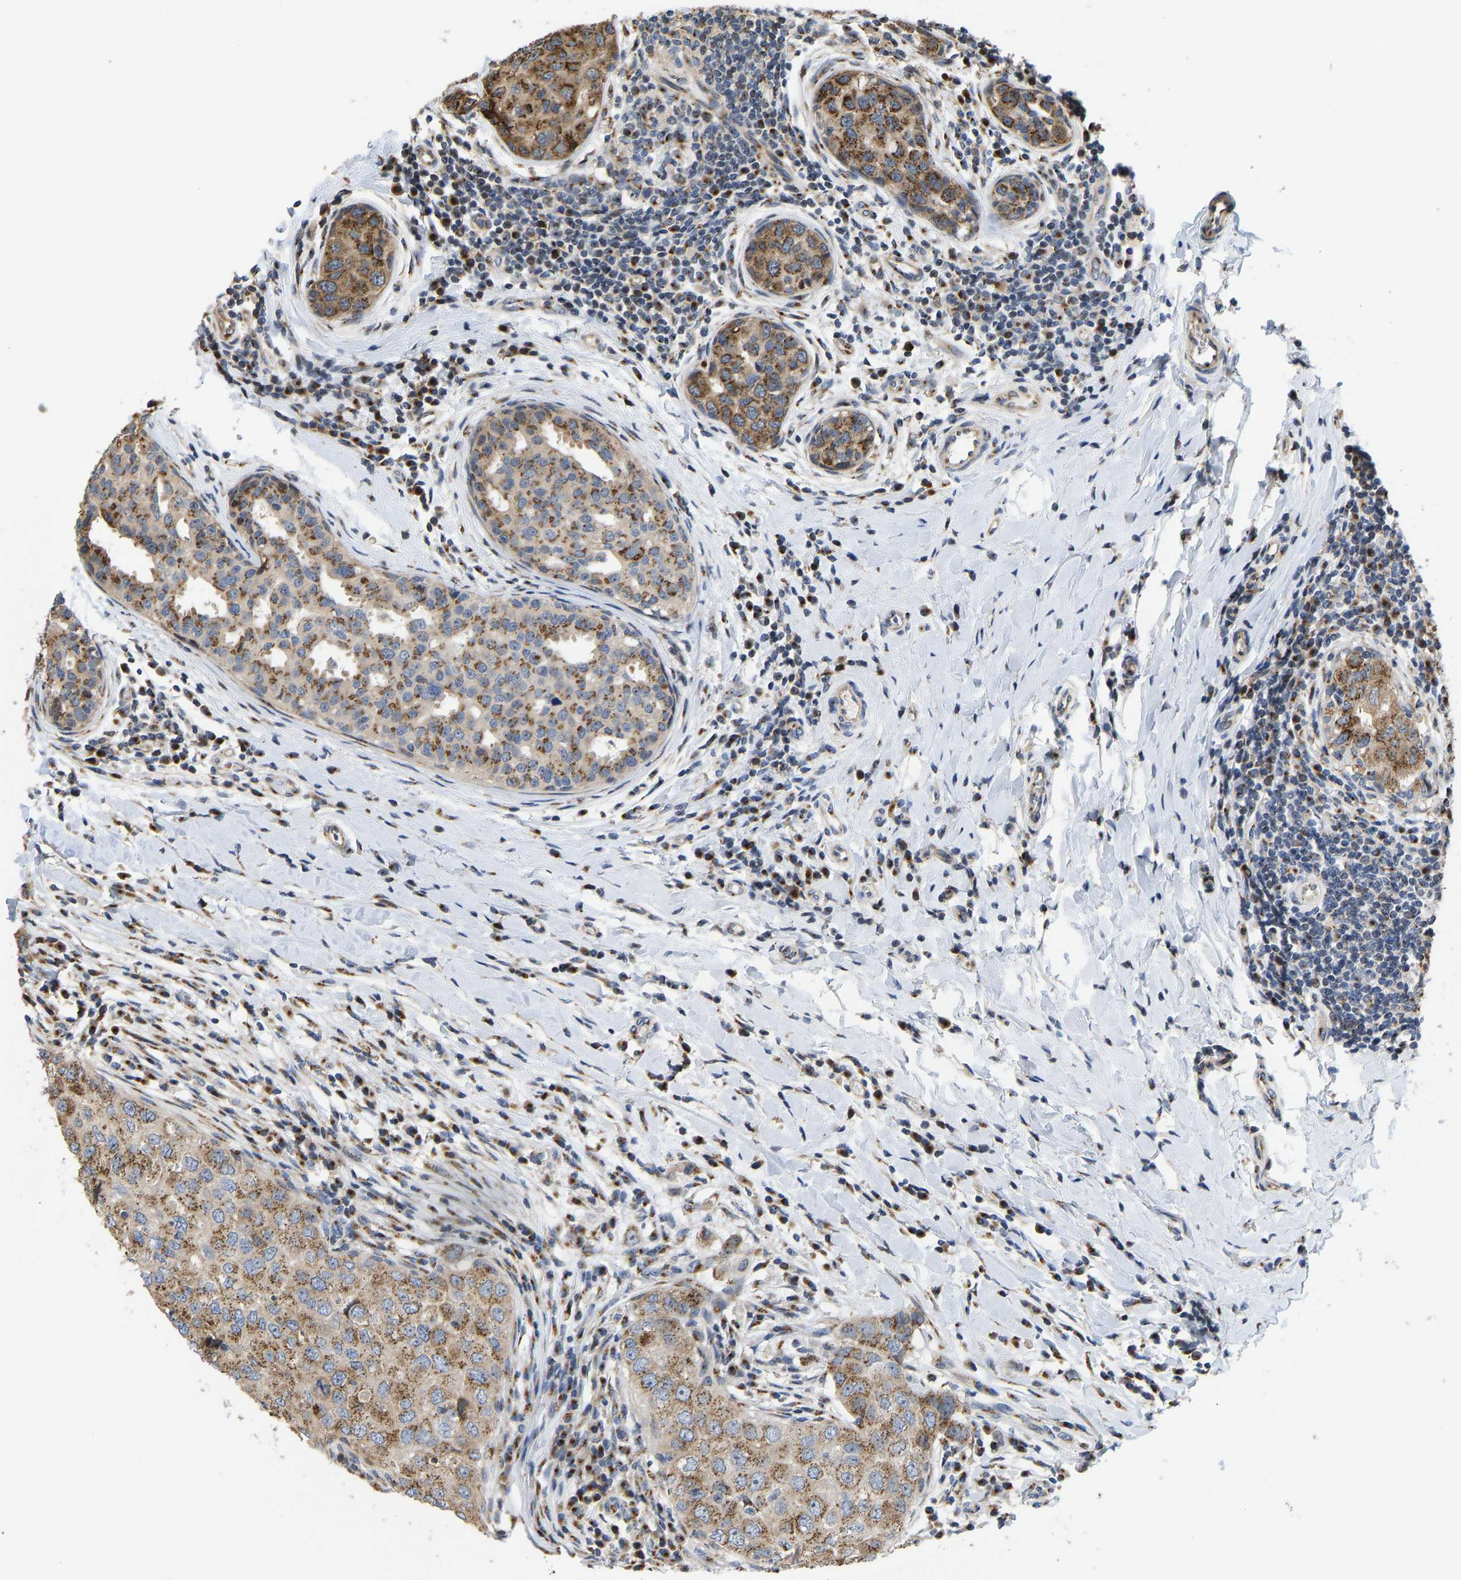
{"staining": {"intensity": "moderate", "quantity": ">75%", "location": "cytoplasmic/membranous"}, "tissue": "breast cancer", "cell_type": "Tumor cells", "image_type": "cancer", "snomed": [{"axis": "morphology", "description": "Duct carcinoma"}, {"axis": "topography", "description": "Breast"}], "caption": "Moderate cytoplasmic/membranous protein positivity is seen in about >75% of tumor cells in invasive ductal carcinoma (breast).", "gene": "YIPF4", "patient": {"sex": "female", "age": 27}}